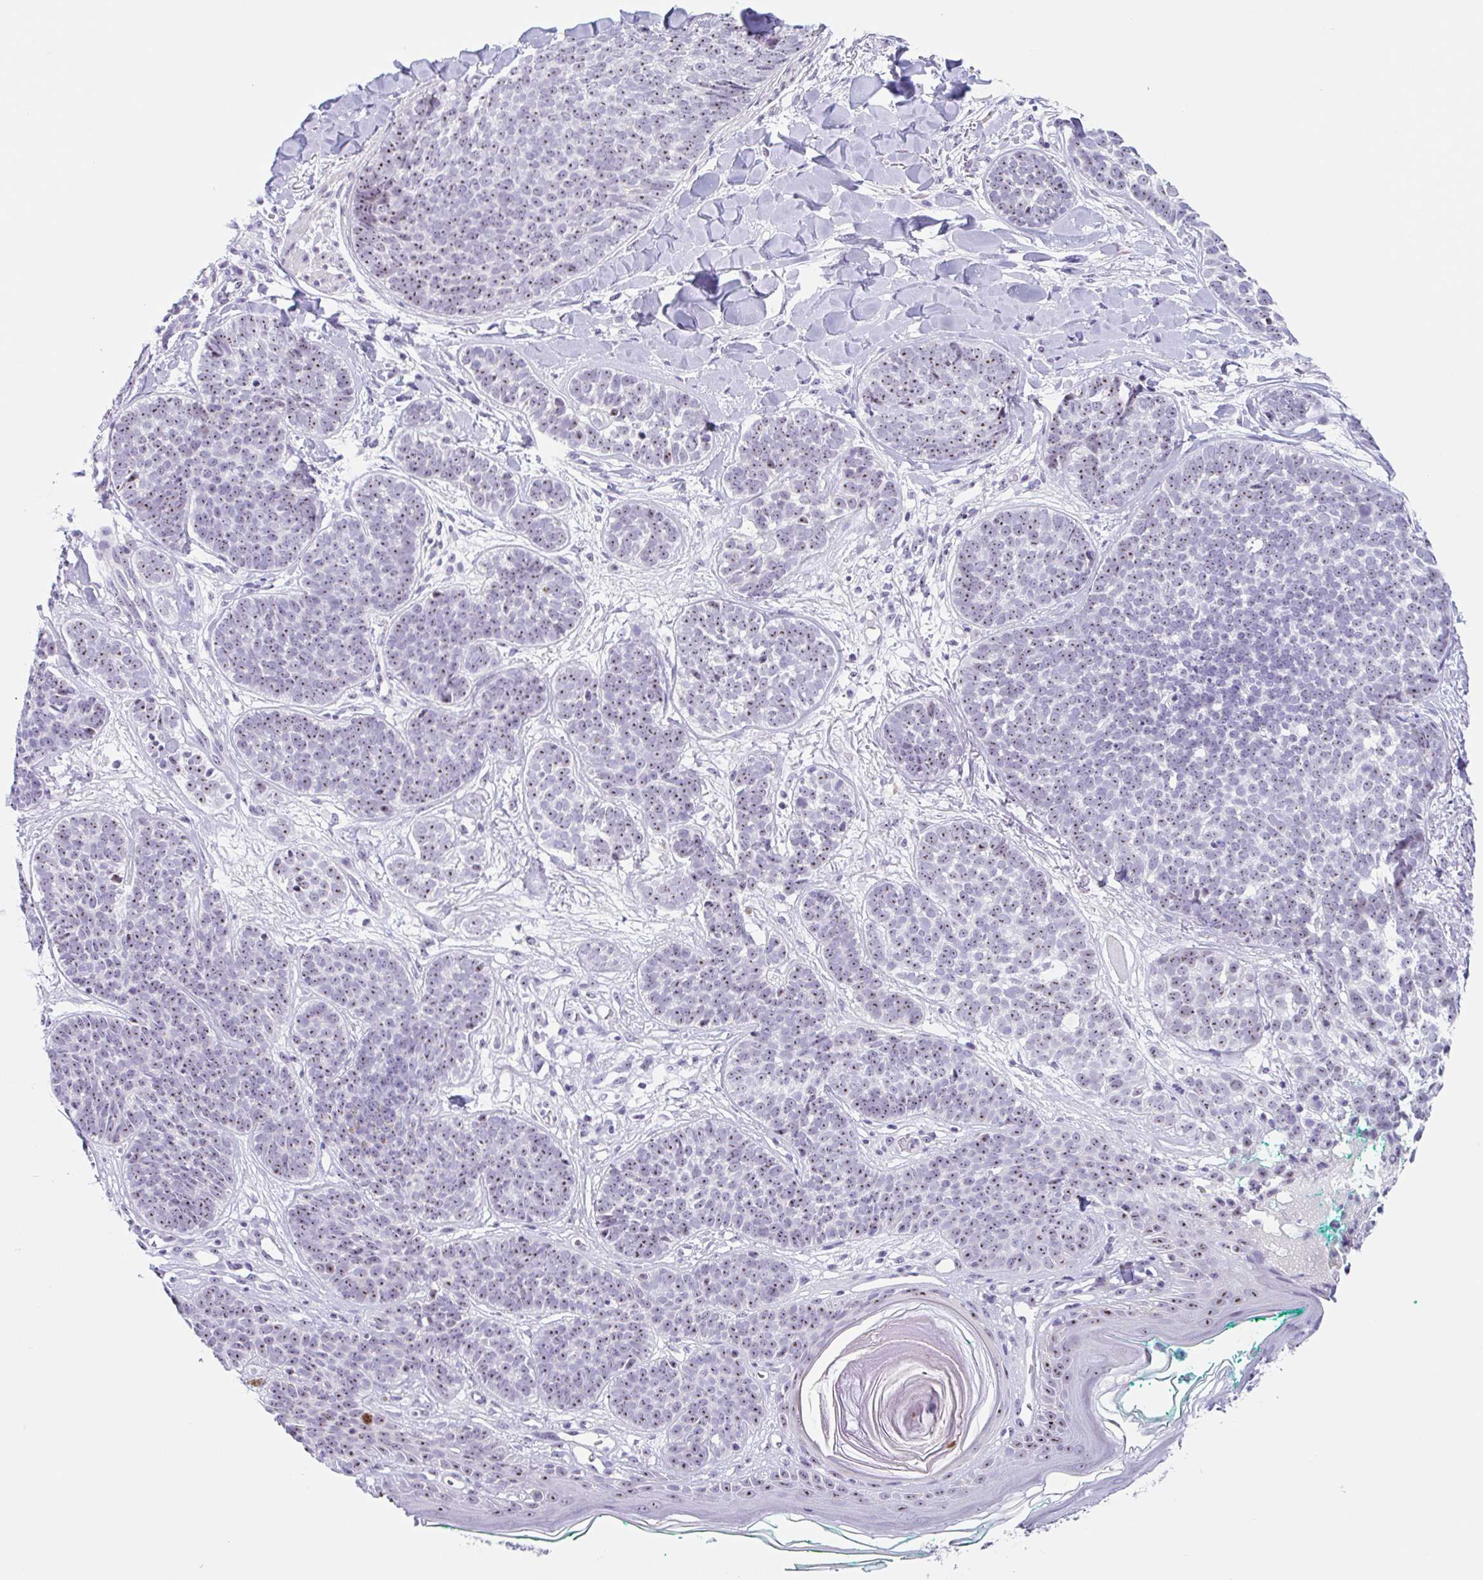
{"staining": {"intensity": "moderate", "quantity": ">75%", "location": "nuclear"}, "tissue": "skin cancer", "cell_type": "Tumor cells", "image_type": "cancer", "snomed": [{"axis": "morphology", "description": "Basal cell carcinoma"}, {"axis": "topography", "description": "Skin"}, {"axis": "topography", "description": "Skin of neck"}, {"axis": "topography", "description": "Skin of shoulder"}, {"axis": "topography", "description": "Skin of back"}], "caption": "This is an image of immunohistochemistry (IHC) staining of skin cancer, which shows moderate positivity in the nuclear of tumor cells.", "gene": "LENG9", "patient": {"sex": "male", "age": 80}}